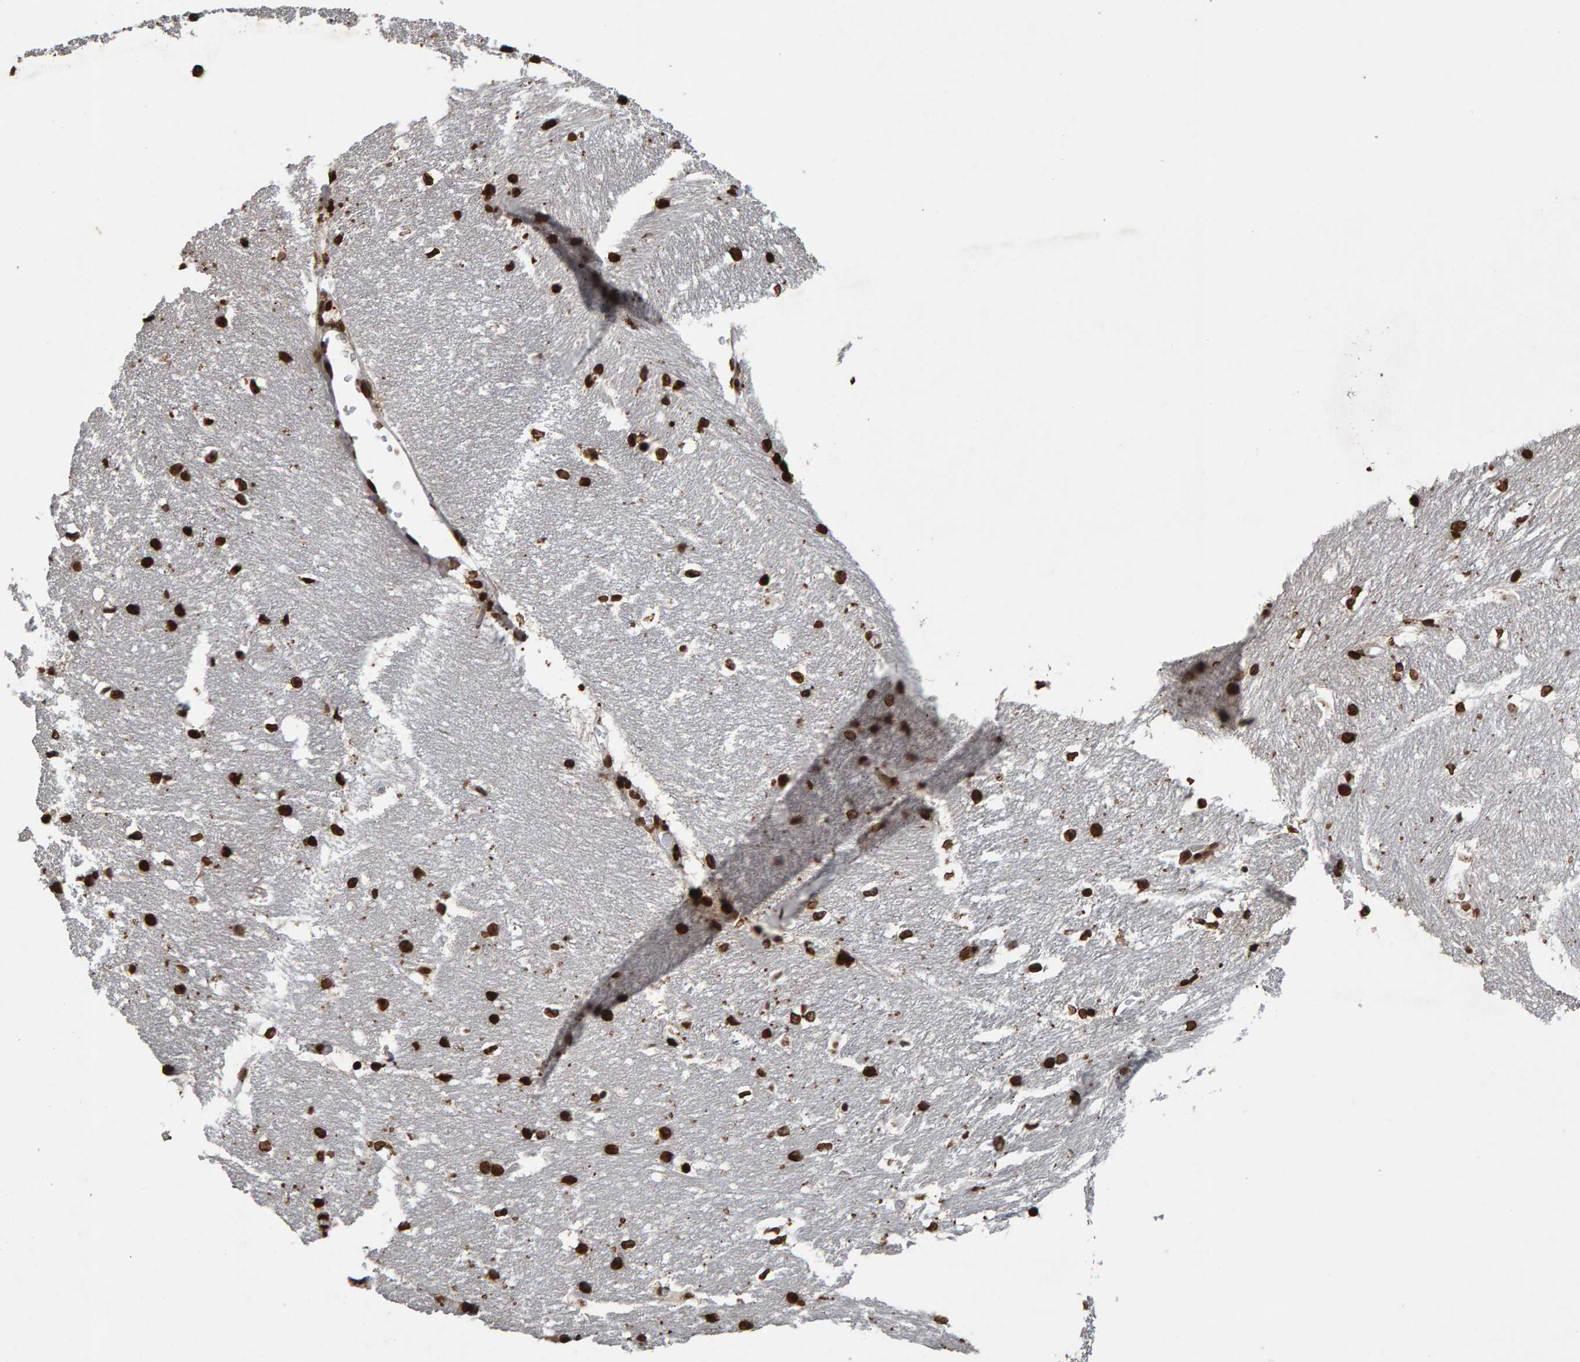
{"staining": {"intensity": "strong", "quantity": ">75%", "location": "nuclear"}, "tissue": "hippocampus", "cell_type": "Glial cells", "image_type": "normal", "snomed": [{"axis": "morphology", "description": "Normal tissue, NOS"}, {"axis": "topography", "description": "Hippocampus"}], "caption": "Immunohistochemistry of benign human hippocampus reveals high levels of strong nuclear staining in approximately >75% of glial cells. (Stains: DAB (3,3'-diaminobenzidine) in brown, nuclei in blue, Microscopy: brightfield microscopy at high magnification).", "gene": "H2AZ1", "patient": {"sex": "female", "age": 19}}